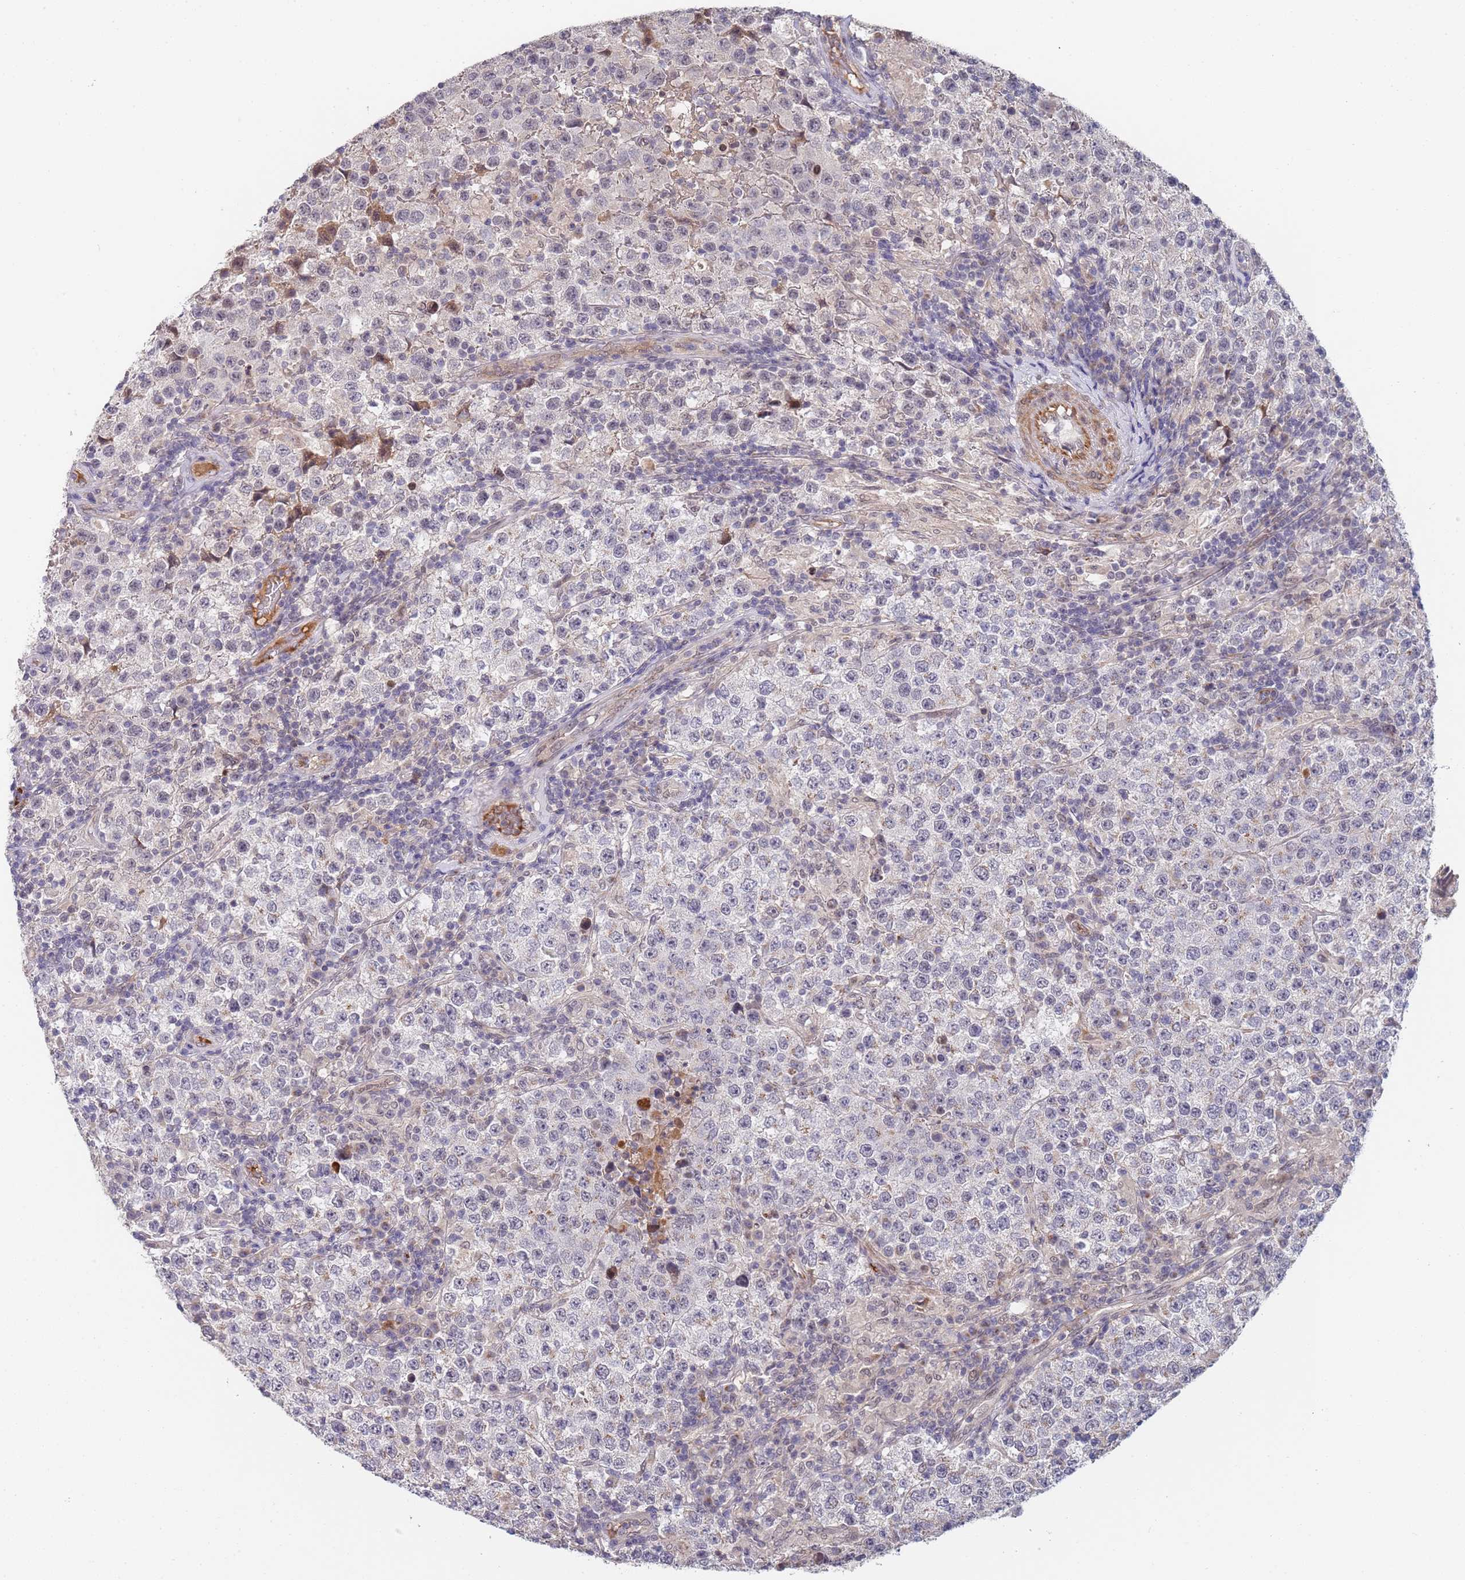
{"staining": {"intensity": "negative", "quantity": "none", "location": "none"}, "tissue": "testis cancer", "cell_type": "Tumor cells", "image_type": "cancer", "snomed": [{"axis": "morphology", "description": "Seminoma, NOS"}, {"axis": "morphology", "description": "Carcinoma, Embryonal, NOS"}, {"axis": "topography", "description": "Testis"}], "caption": "This is an immunohistochemistry image of human testis cancer (seminoma). There is no positivity in tumor cells.", "gene": "B4GALT4", "patient": {"sex": "male", "age": 41}}